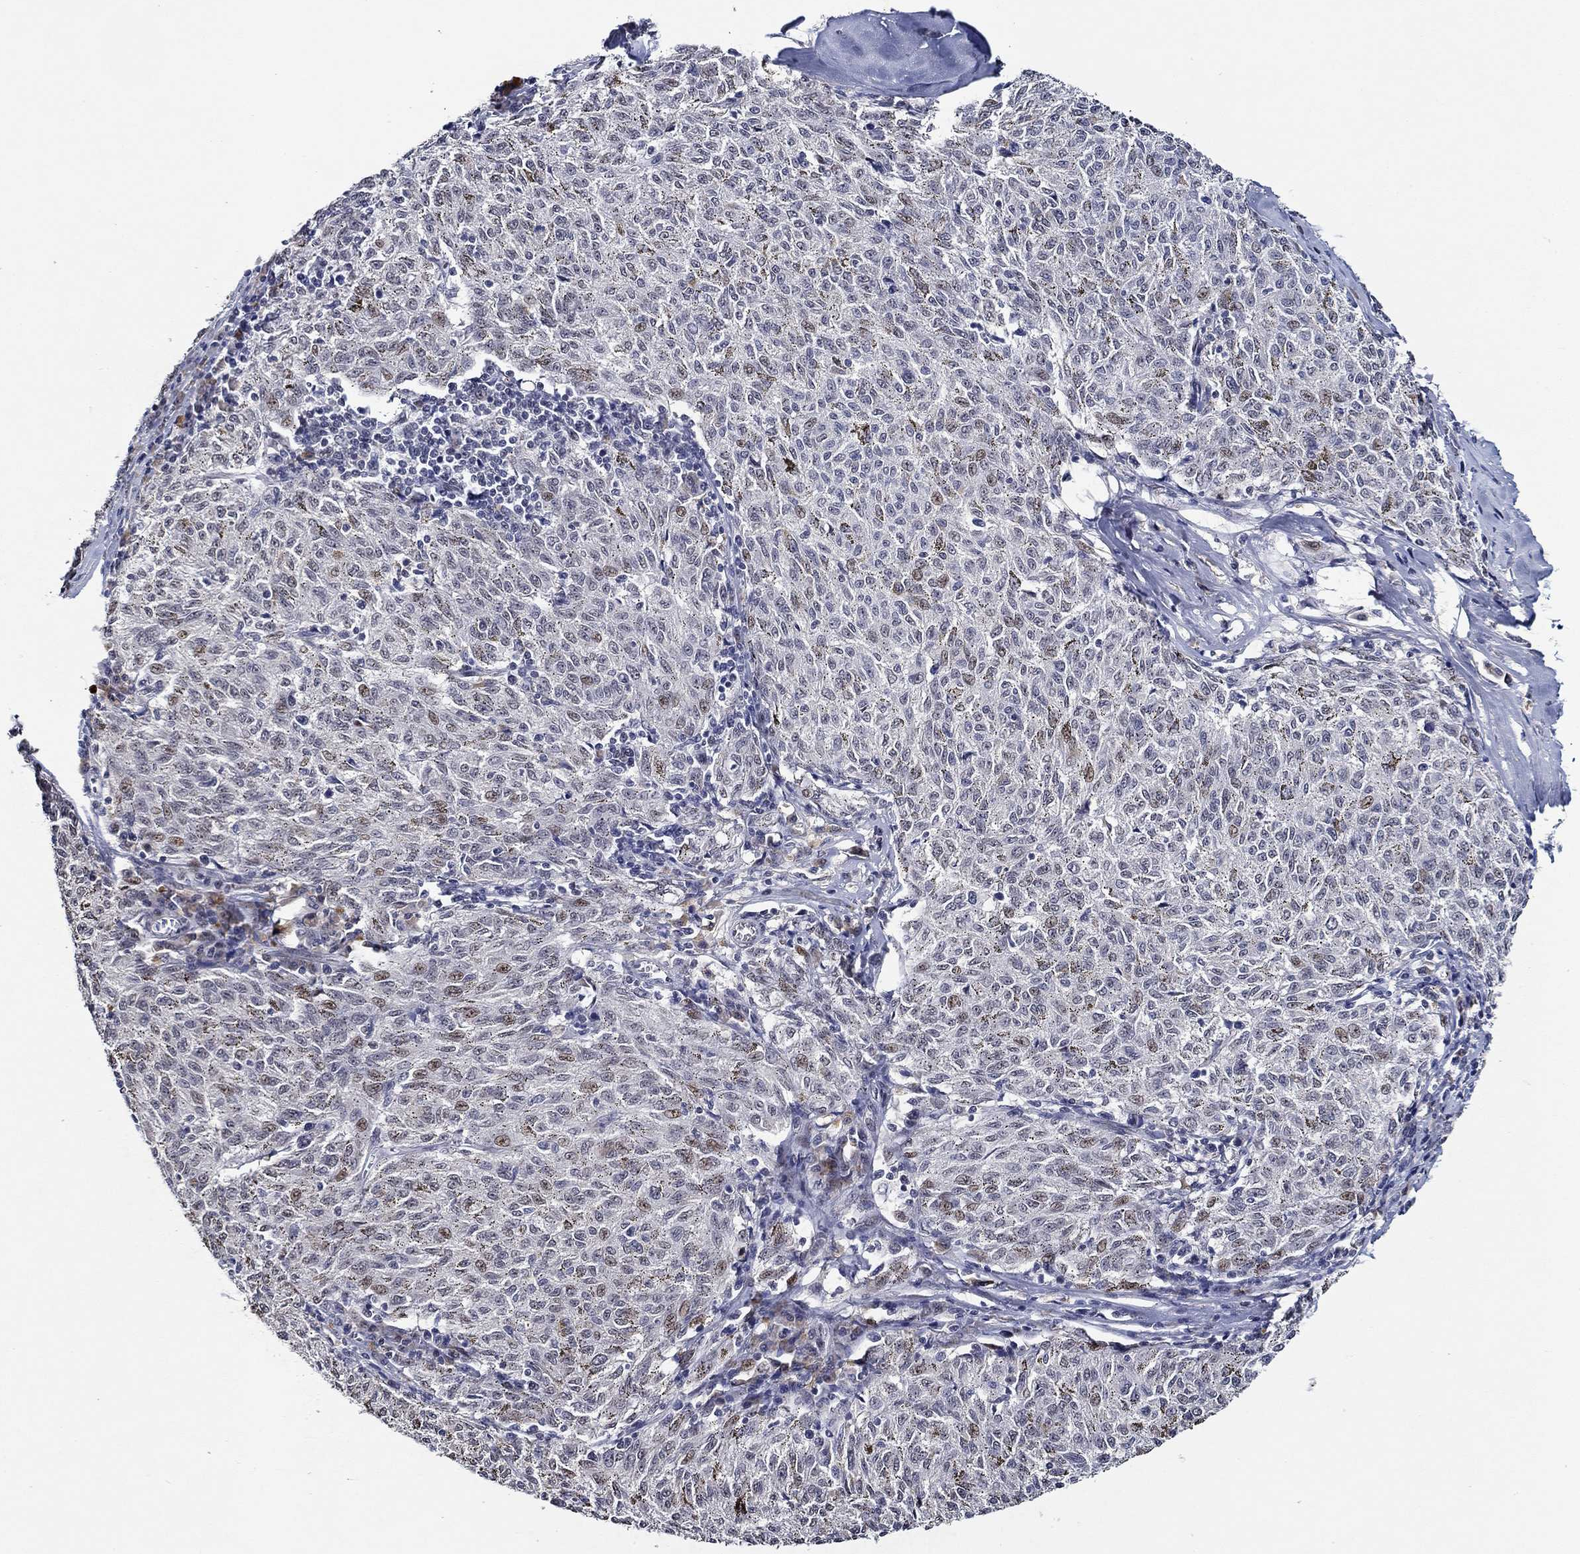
{"staining": {"intensity": "moderate", "quantity": "<25%", "location": "nuclear"}, "tissue": "melanoma", "cell_type": "Tumor cells", "image_type": "cancer", "snomed": [{"axis": "morphology", "description": "Malignant melanoma, NOS"}, {"axis": "topography", "description": "Skin"}], "caption": "Immunohistochemical staining of human malignant melanoma exhibits low levels of moderate nuclear protein staining in approximately <25% of tumor cells.", "gene": "GATA2", "patient": {"sex": "female", "age": 72}}